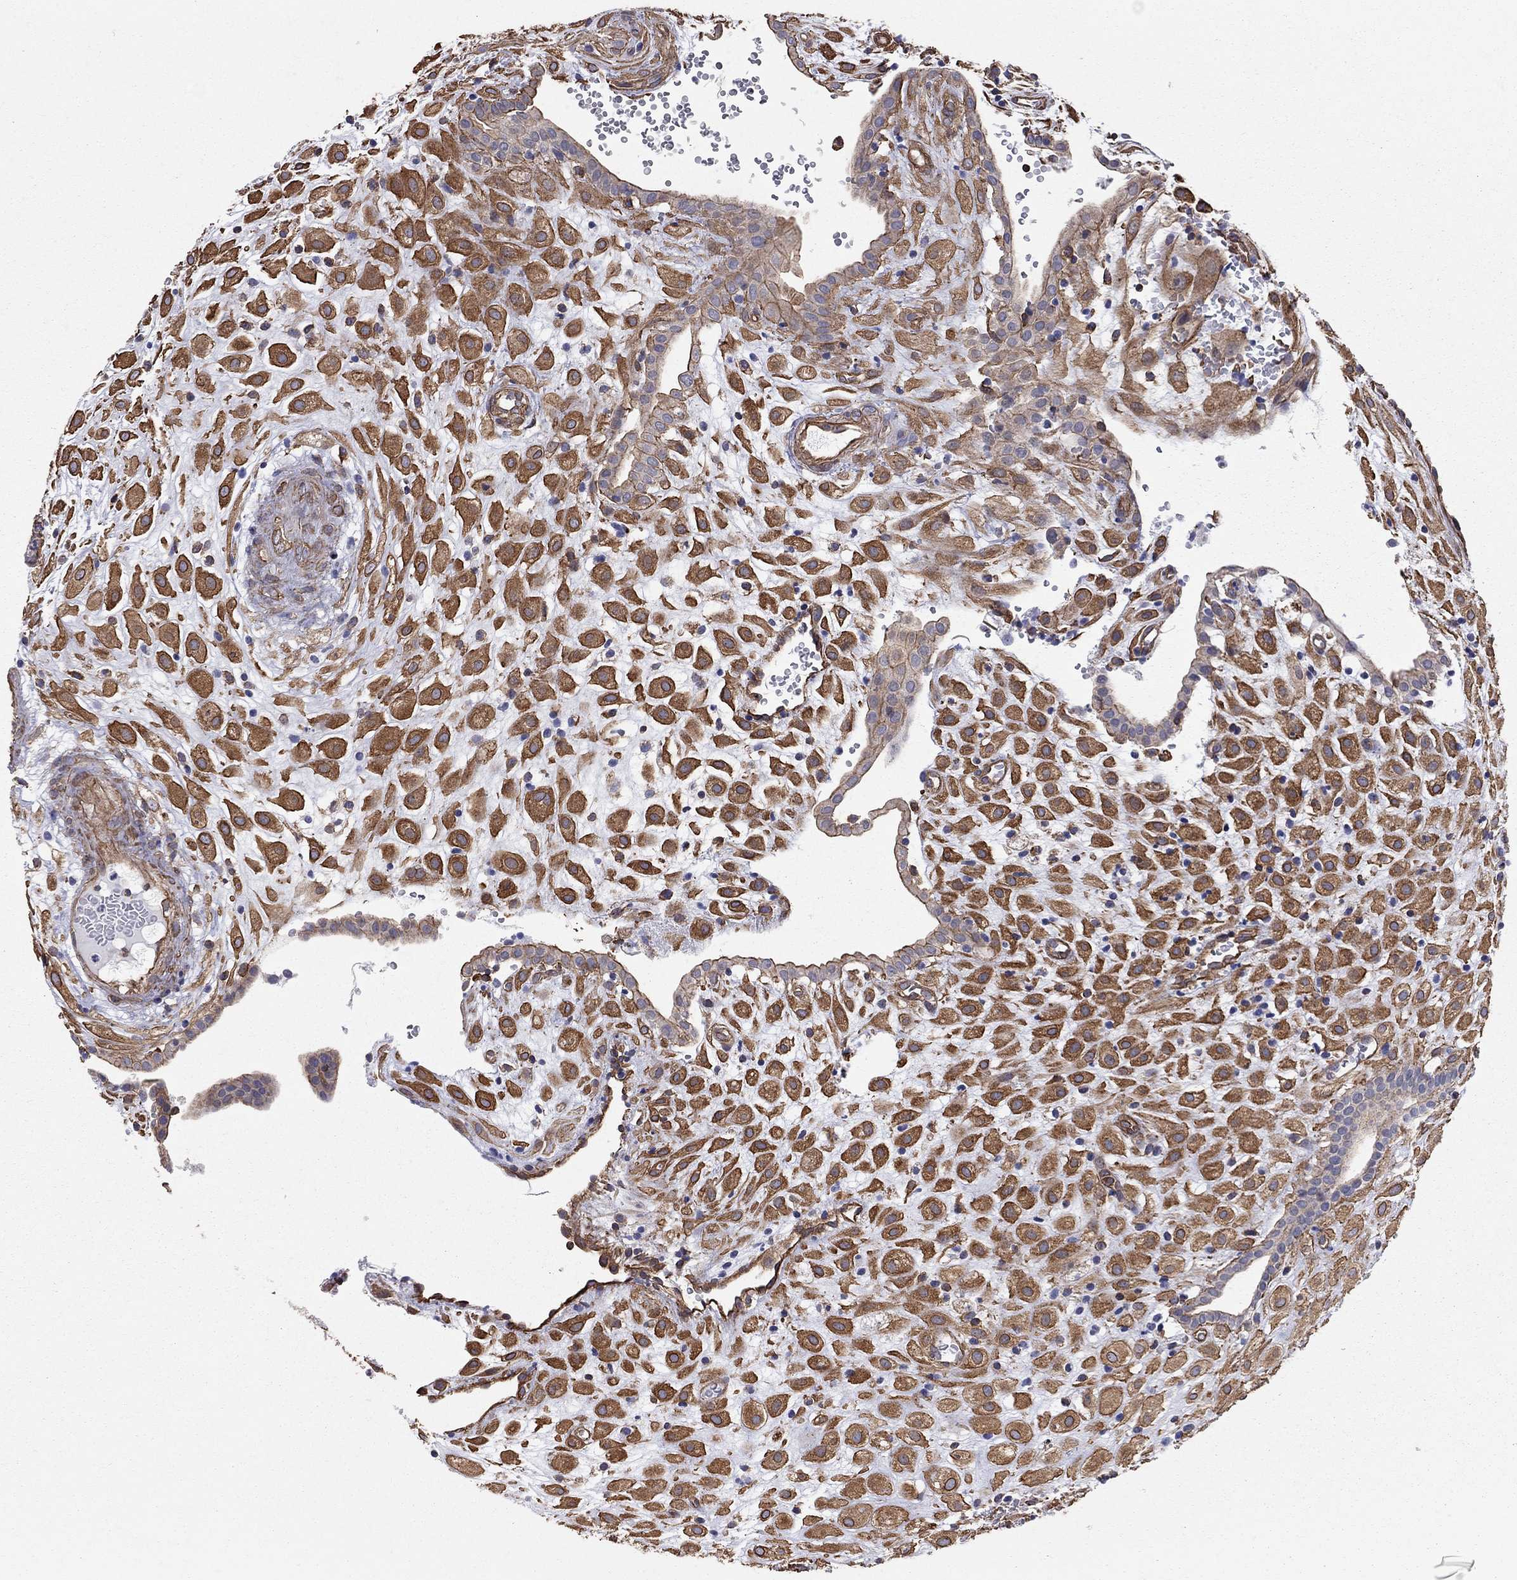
{"staining": {"intensity": "strong", "quantity": ">75%", "location": "cytoplasmic/membranous"}, "tissue": "placenta", "cell_type": "Decidual cells", "image_type": "normal", "snomed": [{"axis": "morphology", "description": "Normal tissue, NOS"}, {"axis": "topography", "description": "Placenta"}], "caption": "Immunohistochemistry (IHC) histopathology image of unremarkable human placenta stained for a protein (brown), which reveals high levels of strong cytoplasmic/membranous expression in about >75% of decidual cells.", "gene": "BICDL2", "patient": {"sex": "female", "age": 24}}